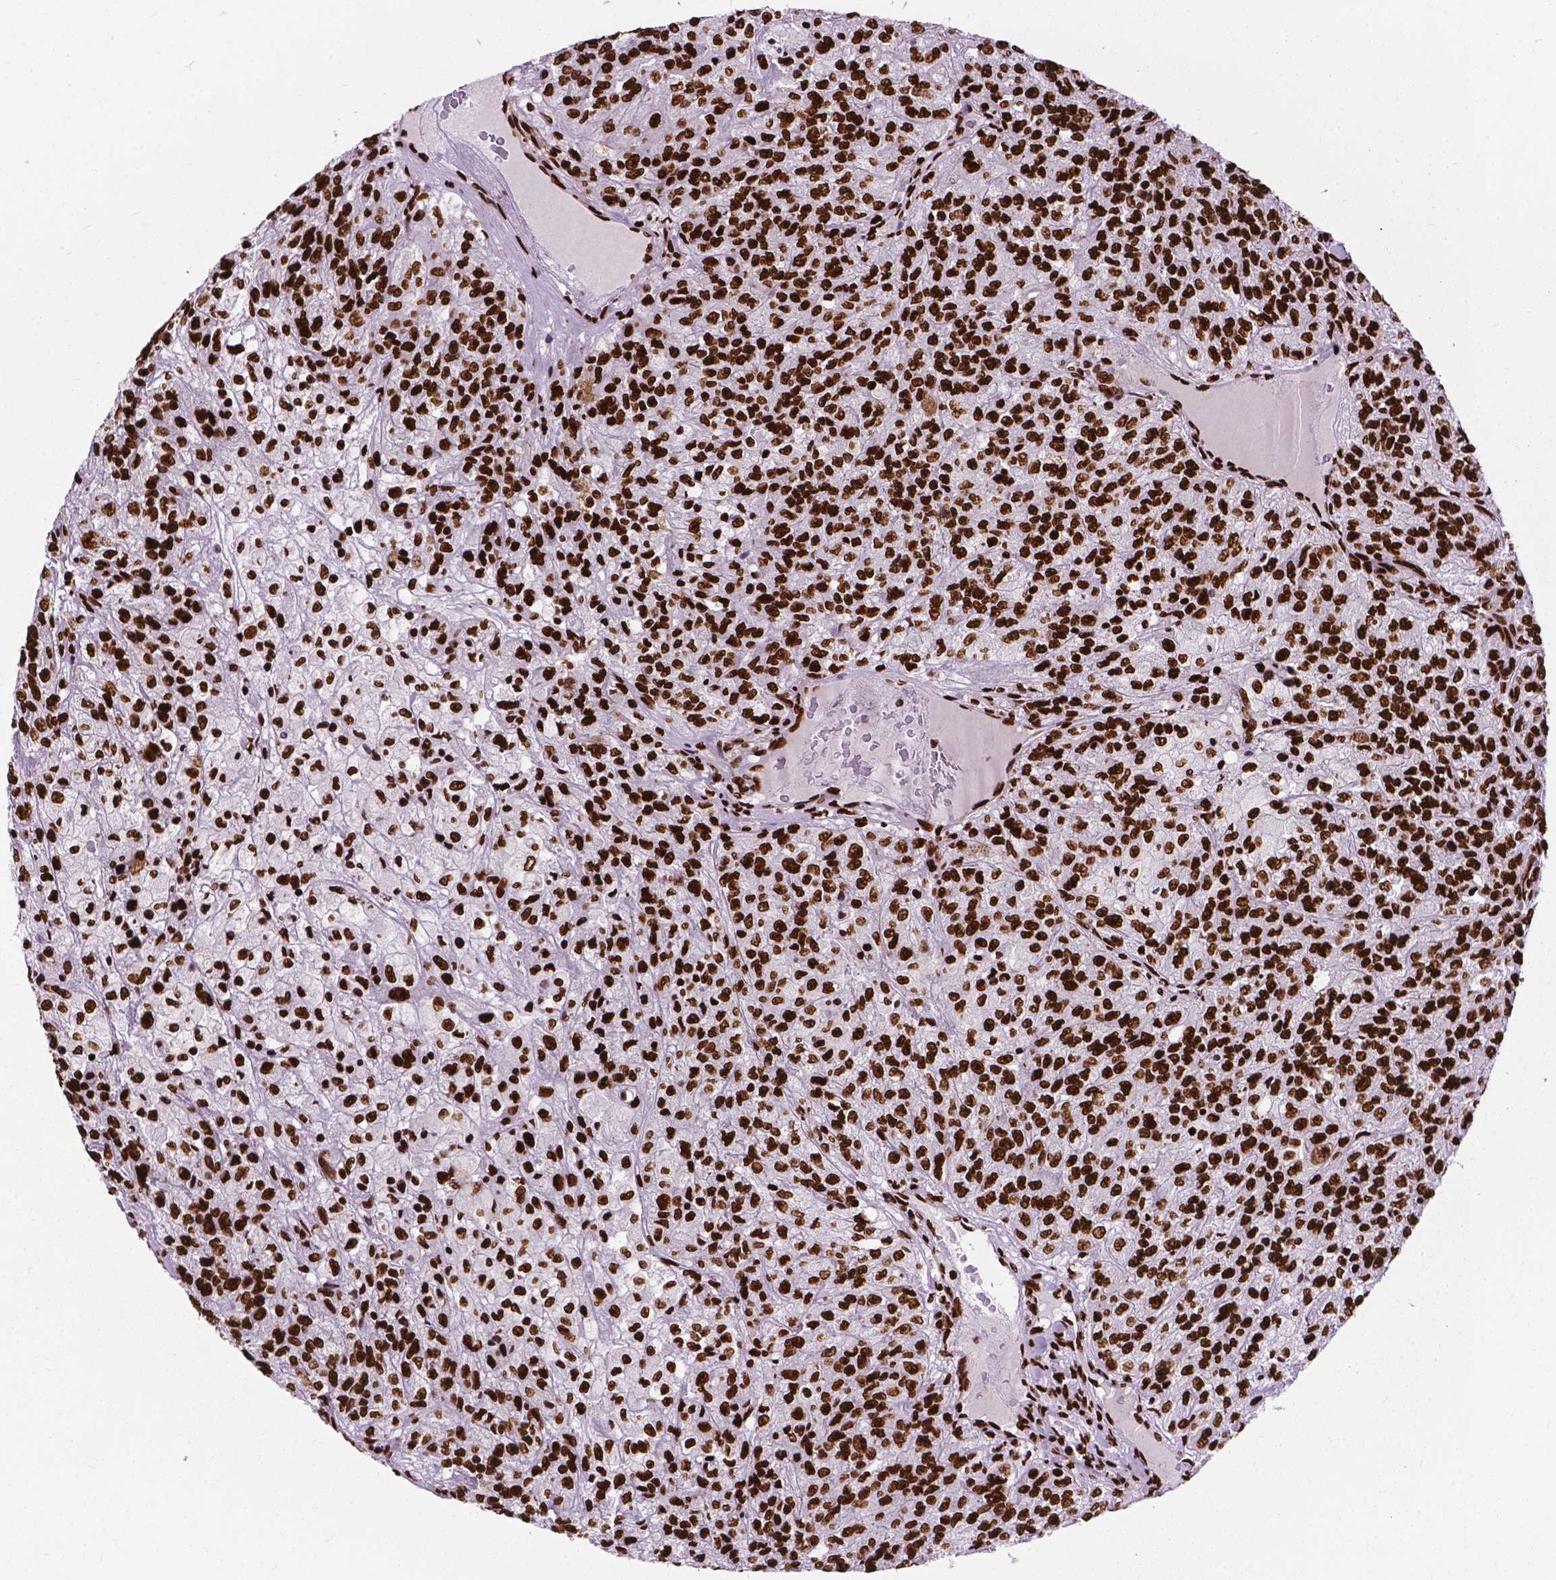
{"staining": {"intensity": "strong", "quantity": ">75%", "location": "nuclear"}, "tissue": "renal cancer", "cell_type": "Tumor cells", "image_type": "cancer", "snomed": [{"axis": "morphology", "description": "Adenocarcinoma, NOS"}, {"axis": "topography", "description": "Kidney"}], "caption": "Immunohistochemistry (IHC) staining of adenocarcinoma (renal), which demonstrates high levels of strong nuclear staining in about >75% of tumor cells indicating strong nuclear protein staining. The staining was performed using DAB (brown) for protein detection and nuclei were counterstained in hematoxylin (blue).", "gene": "SMIM5", "patient": {"sex": "female", "age": 63}}